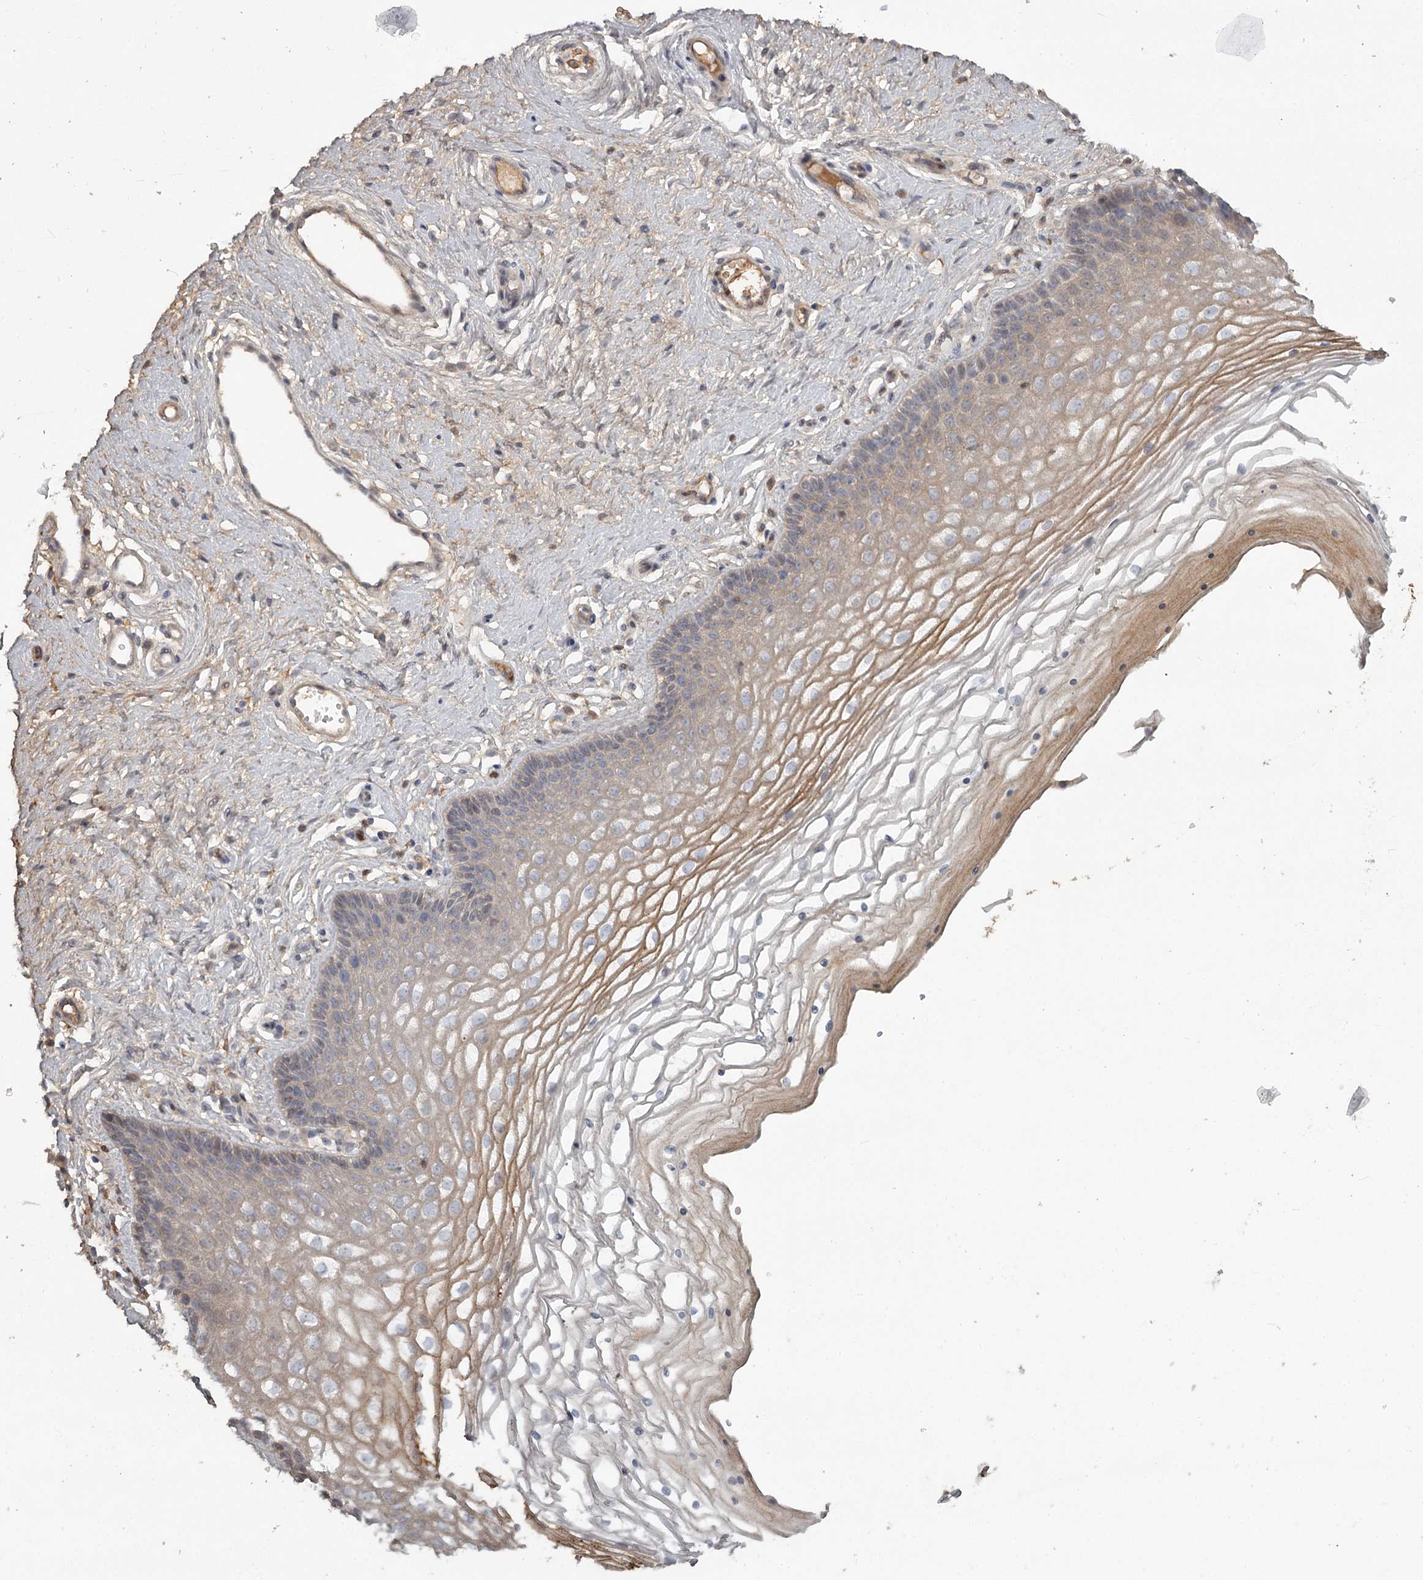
{"staining": {"intensity": "weak", "quantity": "<25%", "location": "cytoplasmic/membranous"}, "tissue": "vagina", "cell_type": "Squamous epithelial cells", "image_type": "normal", "snomed": [{"axis": "morphology", "description": "Normal tissue, NOS"}, {"axis": "topography", "description": "Vagina"}], "caption": "This is an immunohistochemistry micrograph of normal human vagina. There is no staining in squamous epithelial cells.", "gene": "DHRS9", "patient": {"sex": "female", "age": 46}}